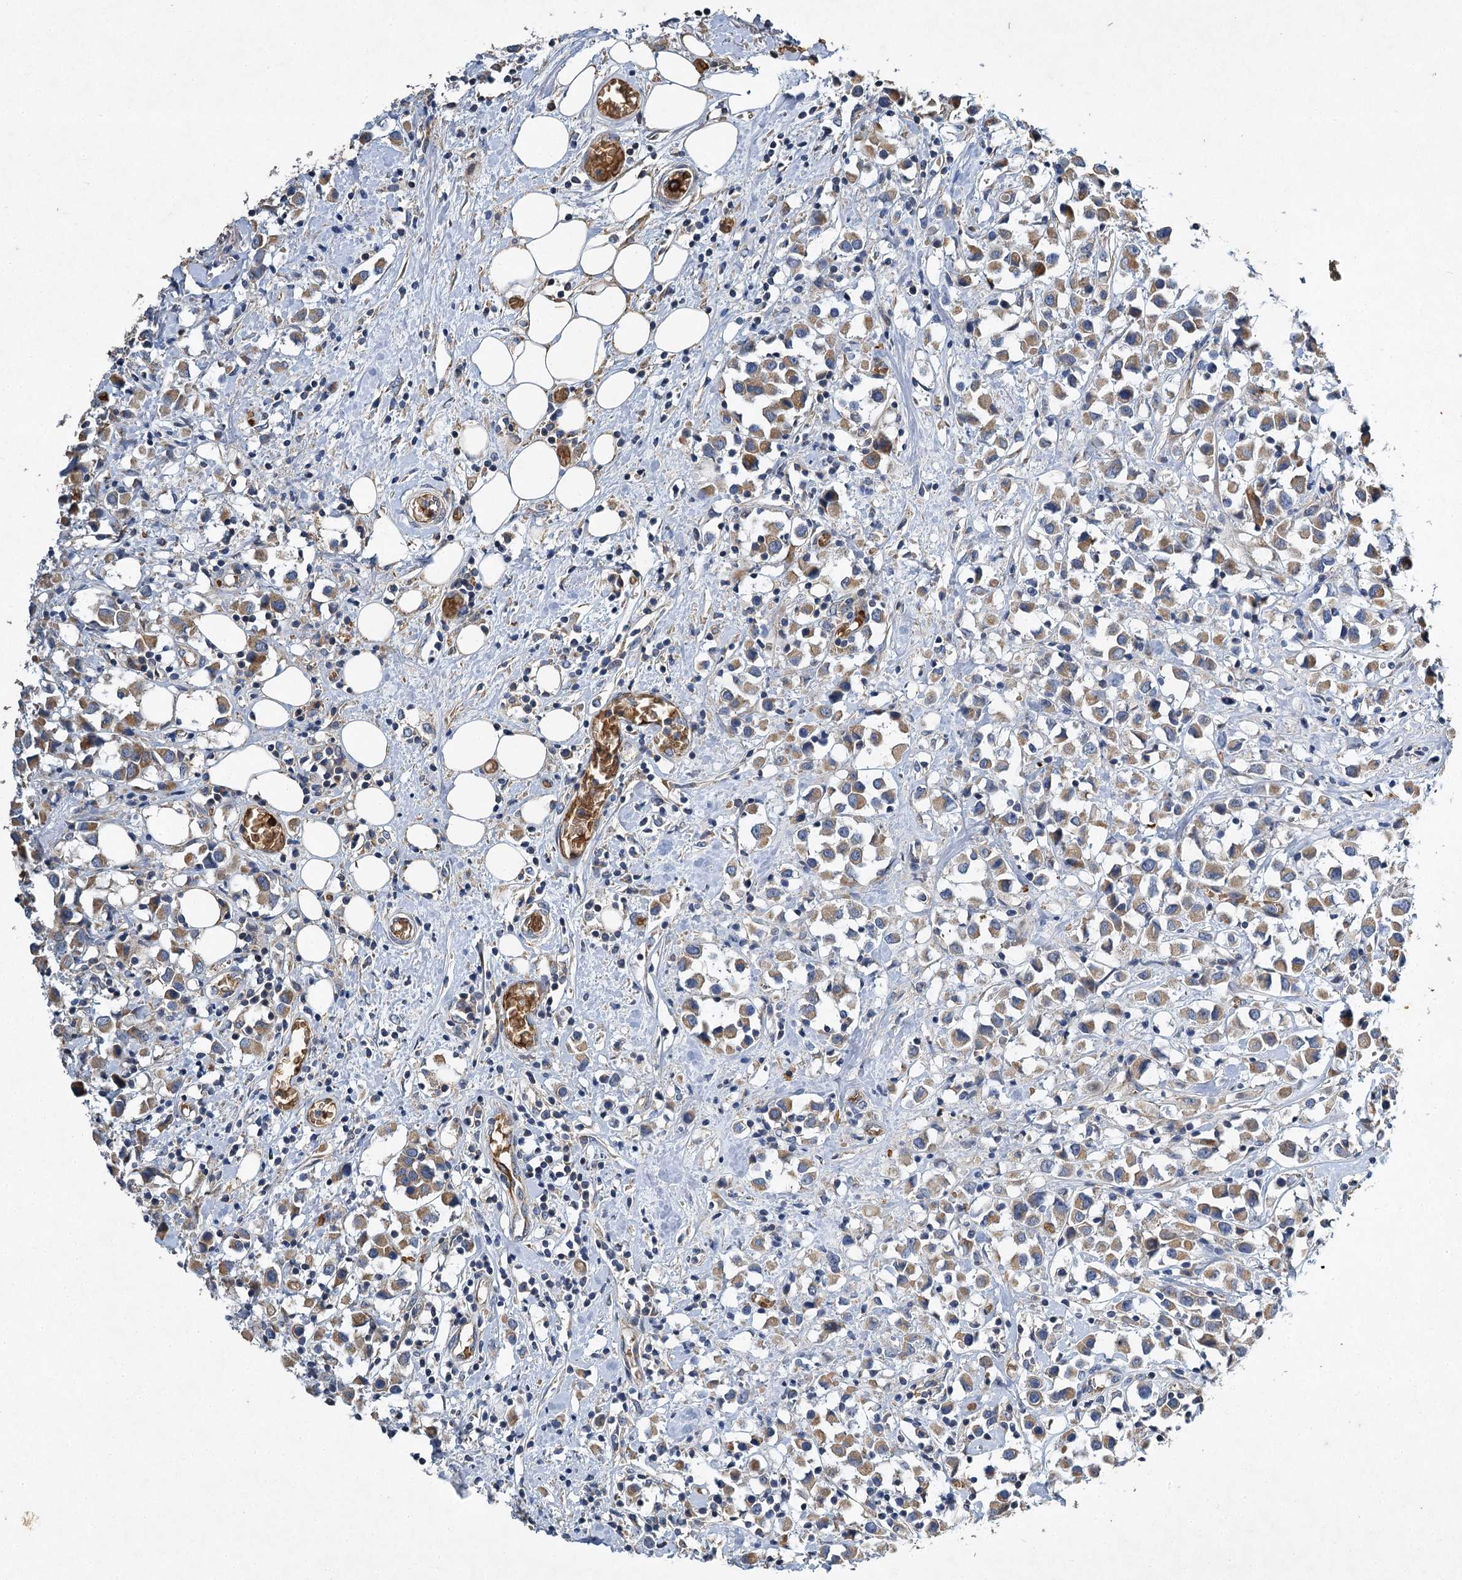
{"staining": {"intensity": "moderate", "quantity": ">75%", "location": "cytoplasmic/membranous"}, "tissue": "breast cancer", "cell_type": "Tumor cells", "image_type": "cancer", "snomed": [{"axis": "morphology", "description": "Duct carcinoma"}, {"axis": "topography", "description": "Breast"}], "caption": "Immunohistochemistry histopathology image of human breast invasive ductal carcinoma stained for a protein (brown), which exhibits medium levels of moderate cytoplasmic/membranous expression in approximately >75% of tumor cells.", "gene": "BCS1L", "patient": {"sex": "female", "age": 61}}